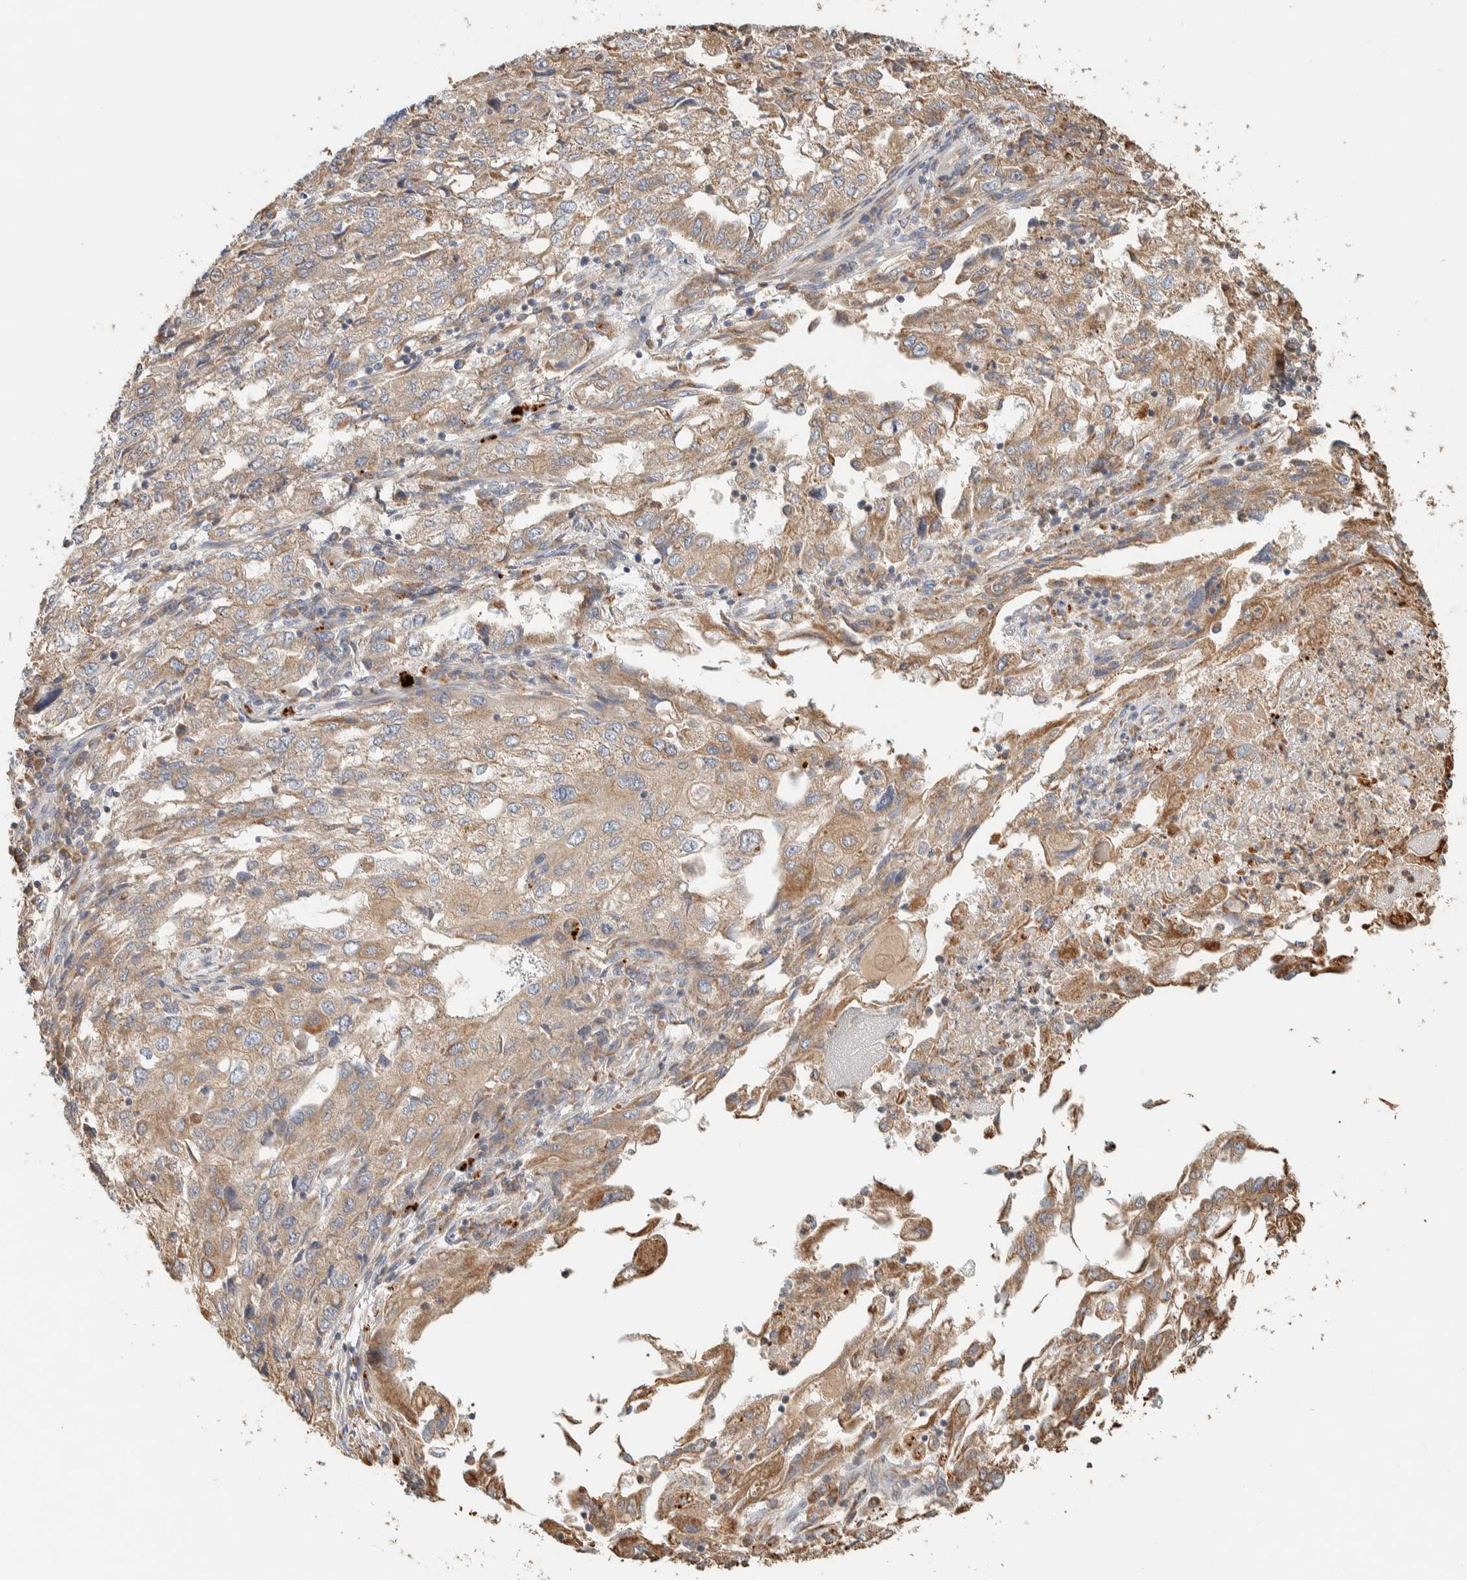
{"staining": {"intensity": "moderate", "quantity": ">75%", "location": "cytoplasmic/membranous"}, "tissue": "endometrial cancer", "cell_type": "Tumor cells", "image_type": "cancer", "snomed": [{"axis": "morphology", "description": "Adenocarcinoma, NOS"}, {"axis": "topography", "description": "Endometrium"}], "caption": "Endometrial cancer tissue displays moderate cytoplasmic/membranous staining in about >75% of tumor cells", "gene": "RAB11FIP1", "patient": {"sex": "female", "age": 49}}